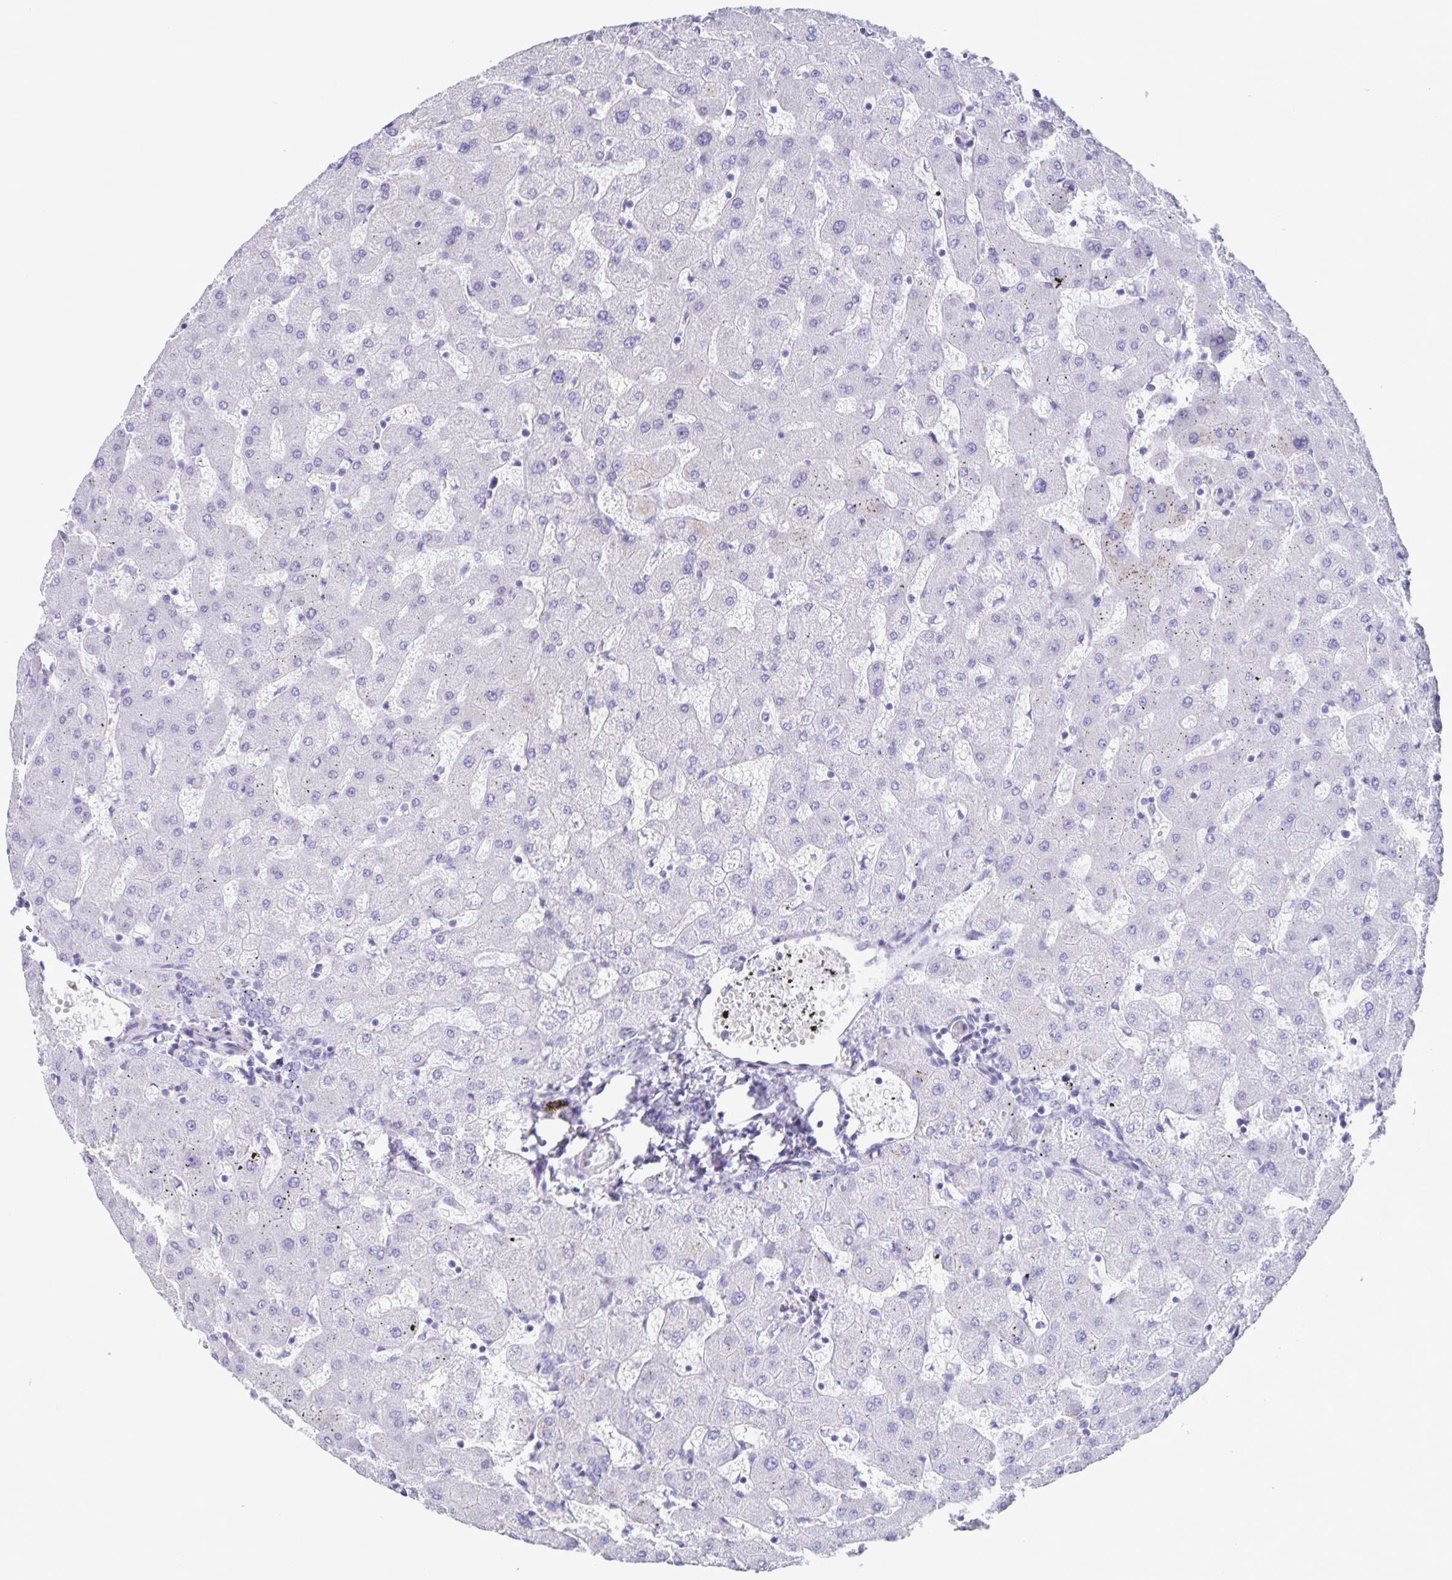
{"staining": {"intensity": "negative", "quantity": "none", "location": "none"}, "tissue": "liver", "cell_type": "Cholangiocytes", "image_type": "normal", "snomed": [{"axis": "morphology", "description": "Normal tissue, NOS"}, {"axis": "topography", "description": "Liver"}], "caption": "DAB (3,3'-diaminobenzidine) immunohistochemical staining of unremarkable human liver shows no significant positivity in cholangiocytes. Nuclei are stained in blue.", "gene": "C12orf56", "patient": {"sex": "female", "age": 63}}